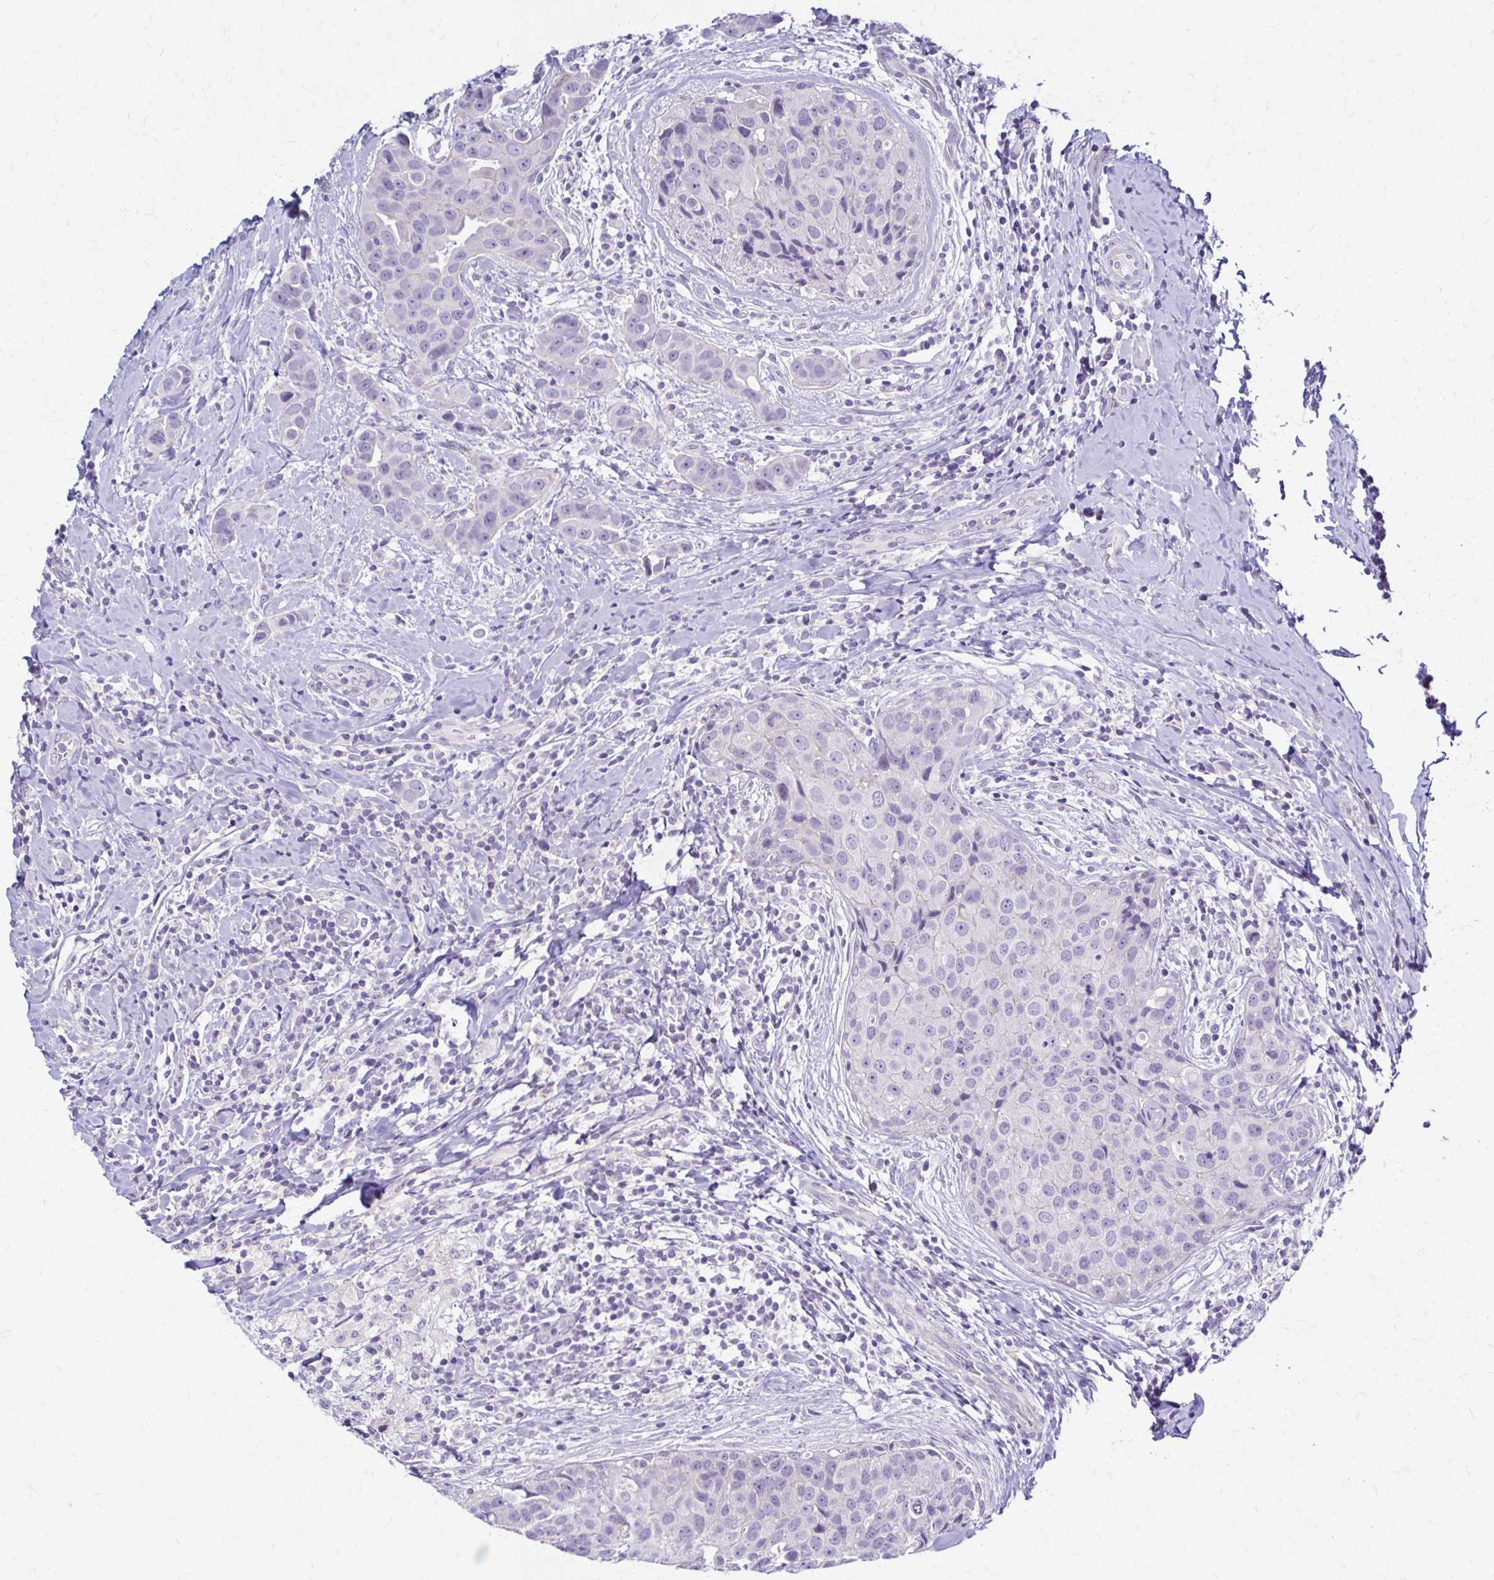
{"staining": {"intensity": "negative", "quantity": "none", "location": "none"}, "tissue": "breast cancer", "cell_type": "Tumor cells", "image_type": "cancer", "snomed": [{"axis": "morphology", "description": "Duct carcinoma"}, {"axis": "topography", "description": "Breast"}], "caption": "A high-resolution photomicrograph shows IHC staining of breast infiltrating ductal carcinoma, which reveals no significant expression in tumor cells. Nuclei are stained in blue.", "gene": "RHOBTB2", "patient": {"sex": "female", "age": 24}}